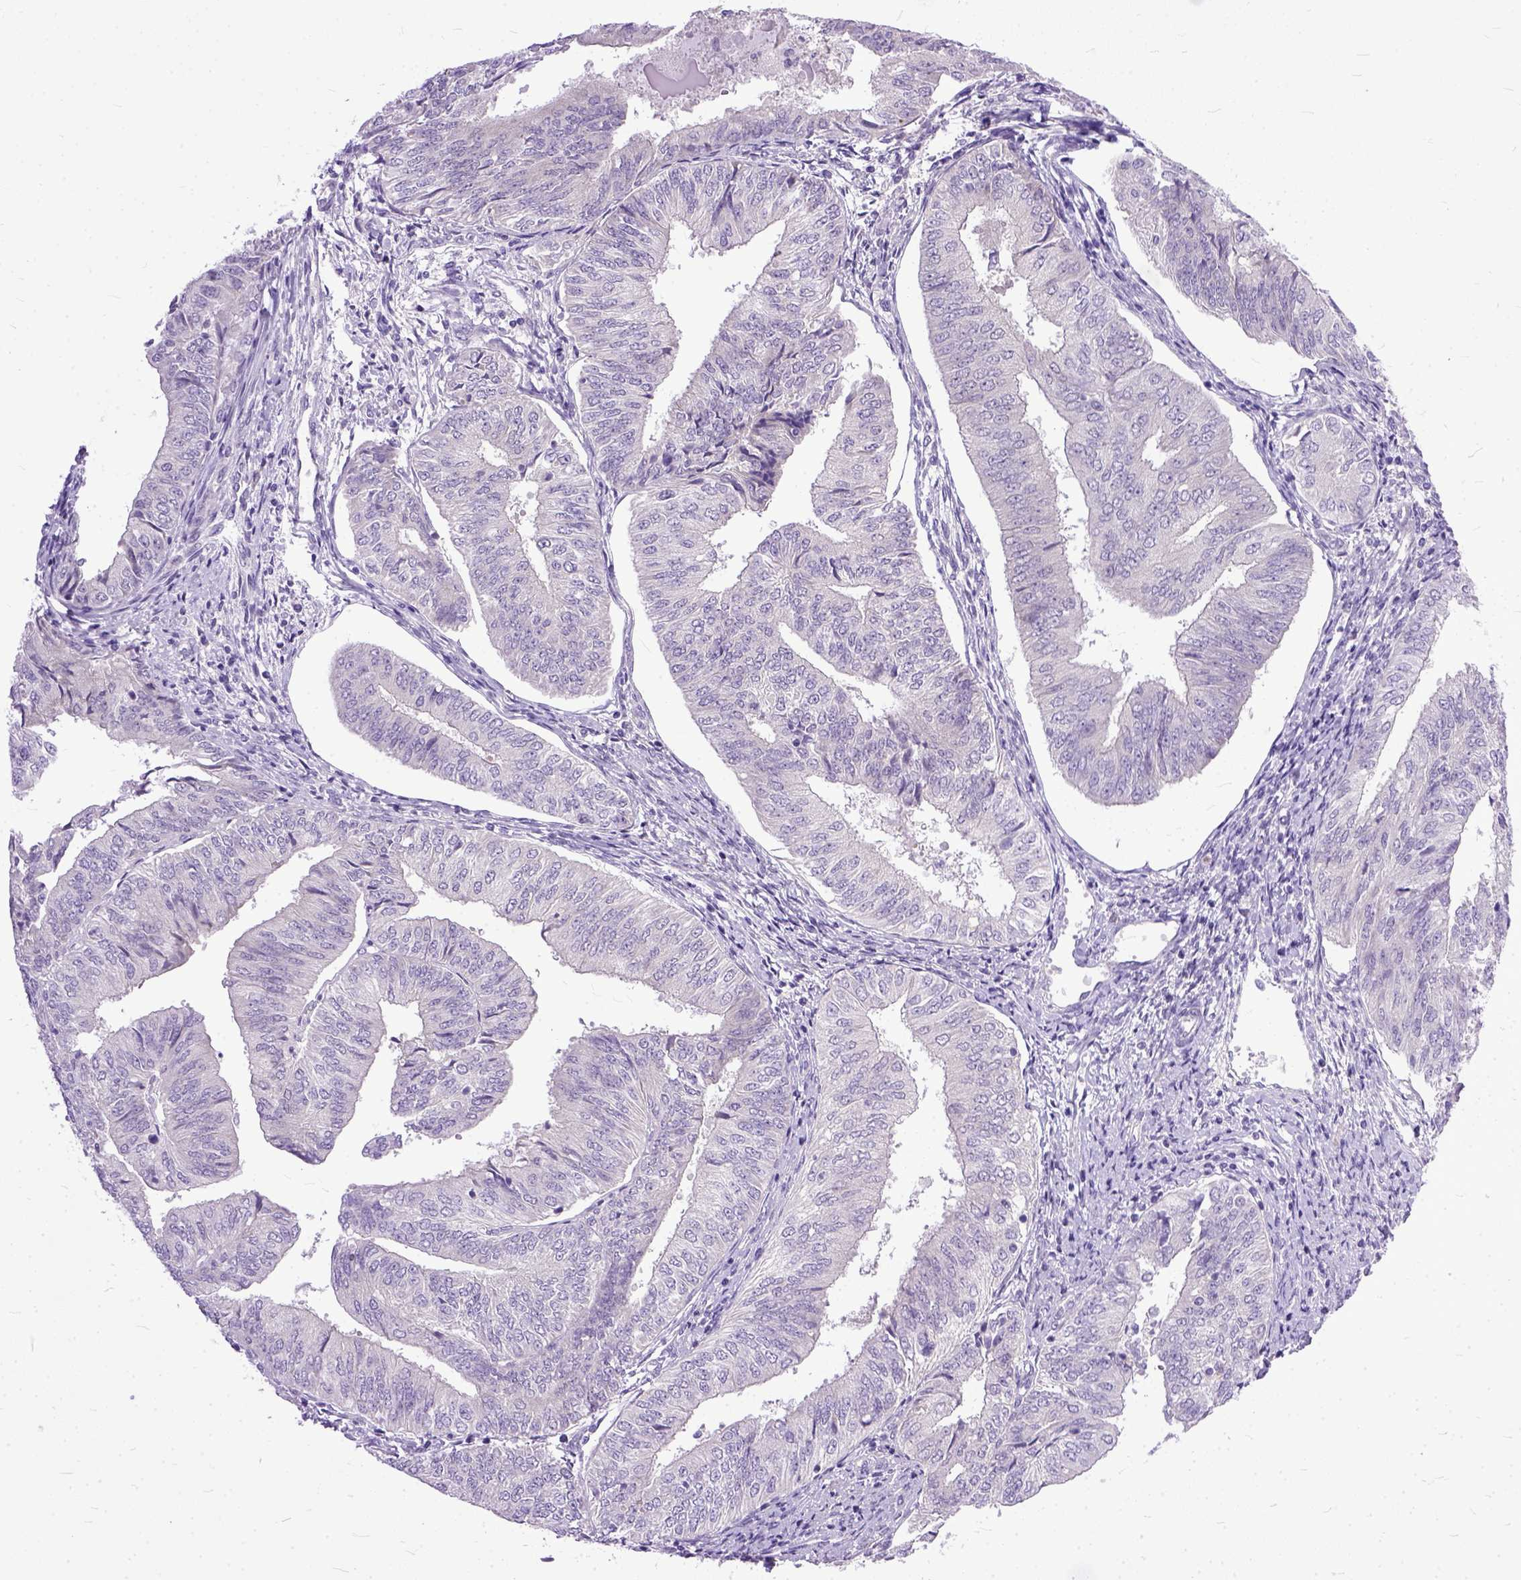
{"staining": {"intensity": "negative", "quantity": "none", "location": "none"}, "tissue": "endometrial cancer", "cell_type": "Tumor cells", "image_type": "cancer", "snomed": [{"axis": "morphology", "description": "Adenocarcinoma, NOS"}, {"axis": "topography", "description": "Endometrium"}], "caption": "High magnification brightfield microscopy of adenocarcinoma (endometrial) stained with DAB (brown) and counterstained with hematoxylin (blue): tumor cells show no significant staining.", "gene": "TCEAL7", "patient": {"sex": "female", "age": 58}}